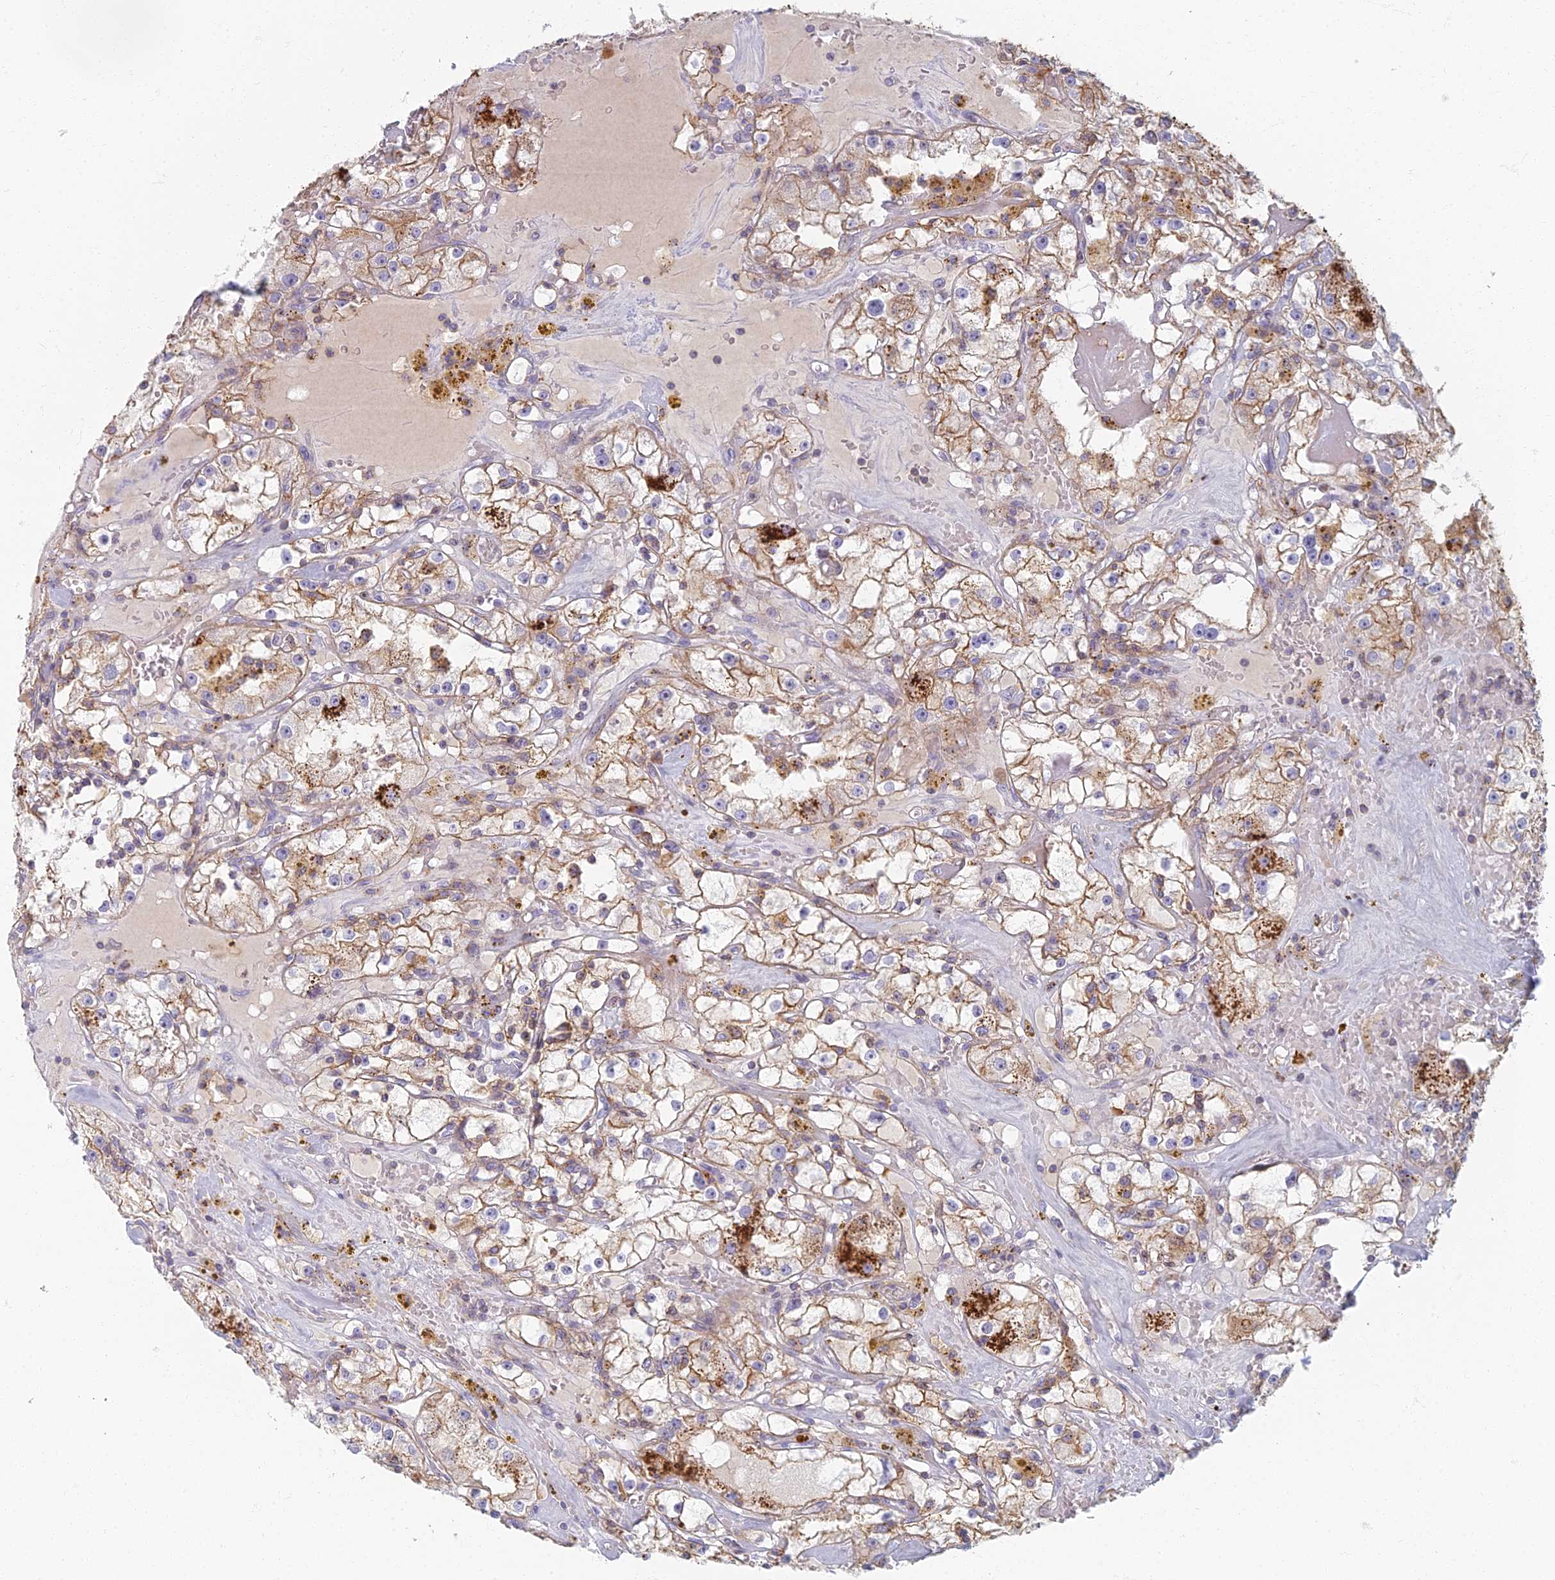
{"staining": {"intensity": "moderate", "quantity": "25%-75%", "location": "cytoplasmic/membranous"}, "tissue": "renal cancer", "cell_type": "Tumor cells", "image_type": "cancer", "snomed": [{"axis": "morphology", "description": "Adenocarcinoma, NOS"}, {"axis": "topography", "description": "Kidney"}], "caption": "Renal cancer tissue exhibits moderate cytoplasmic/membranous expression in approximately 25%-75% of tumor cells, visualized by immunohistochemistry.", "gene": "CHMP4B", "patient": {"sex": "male", "age": 56}}